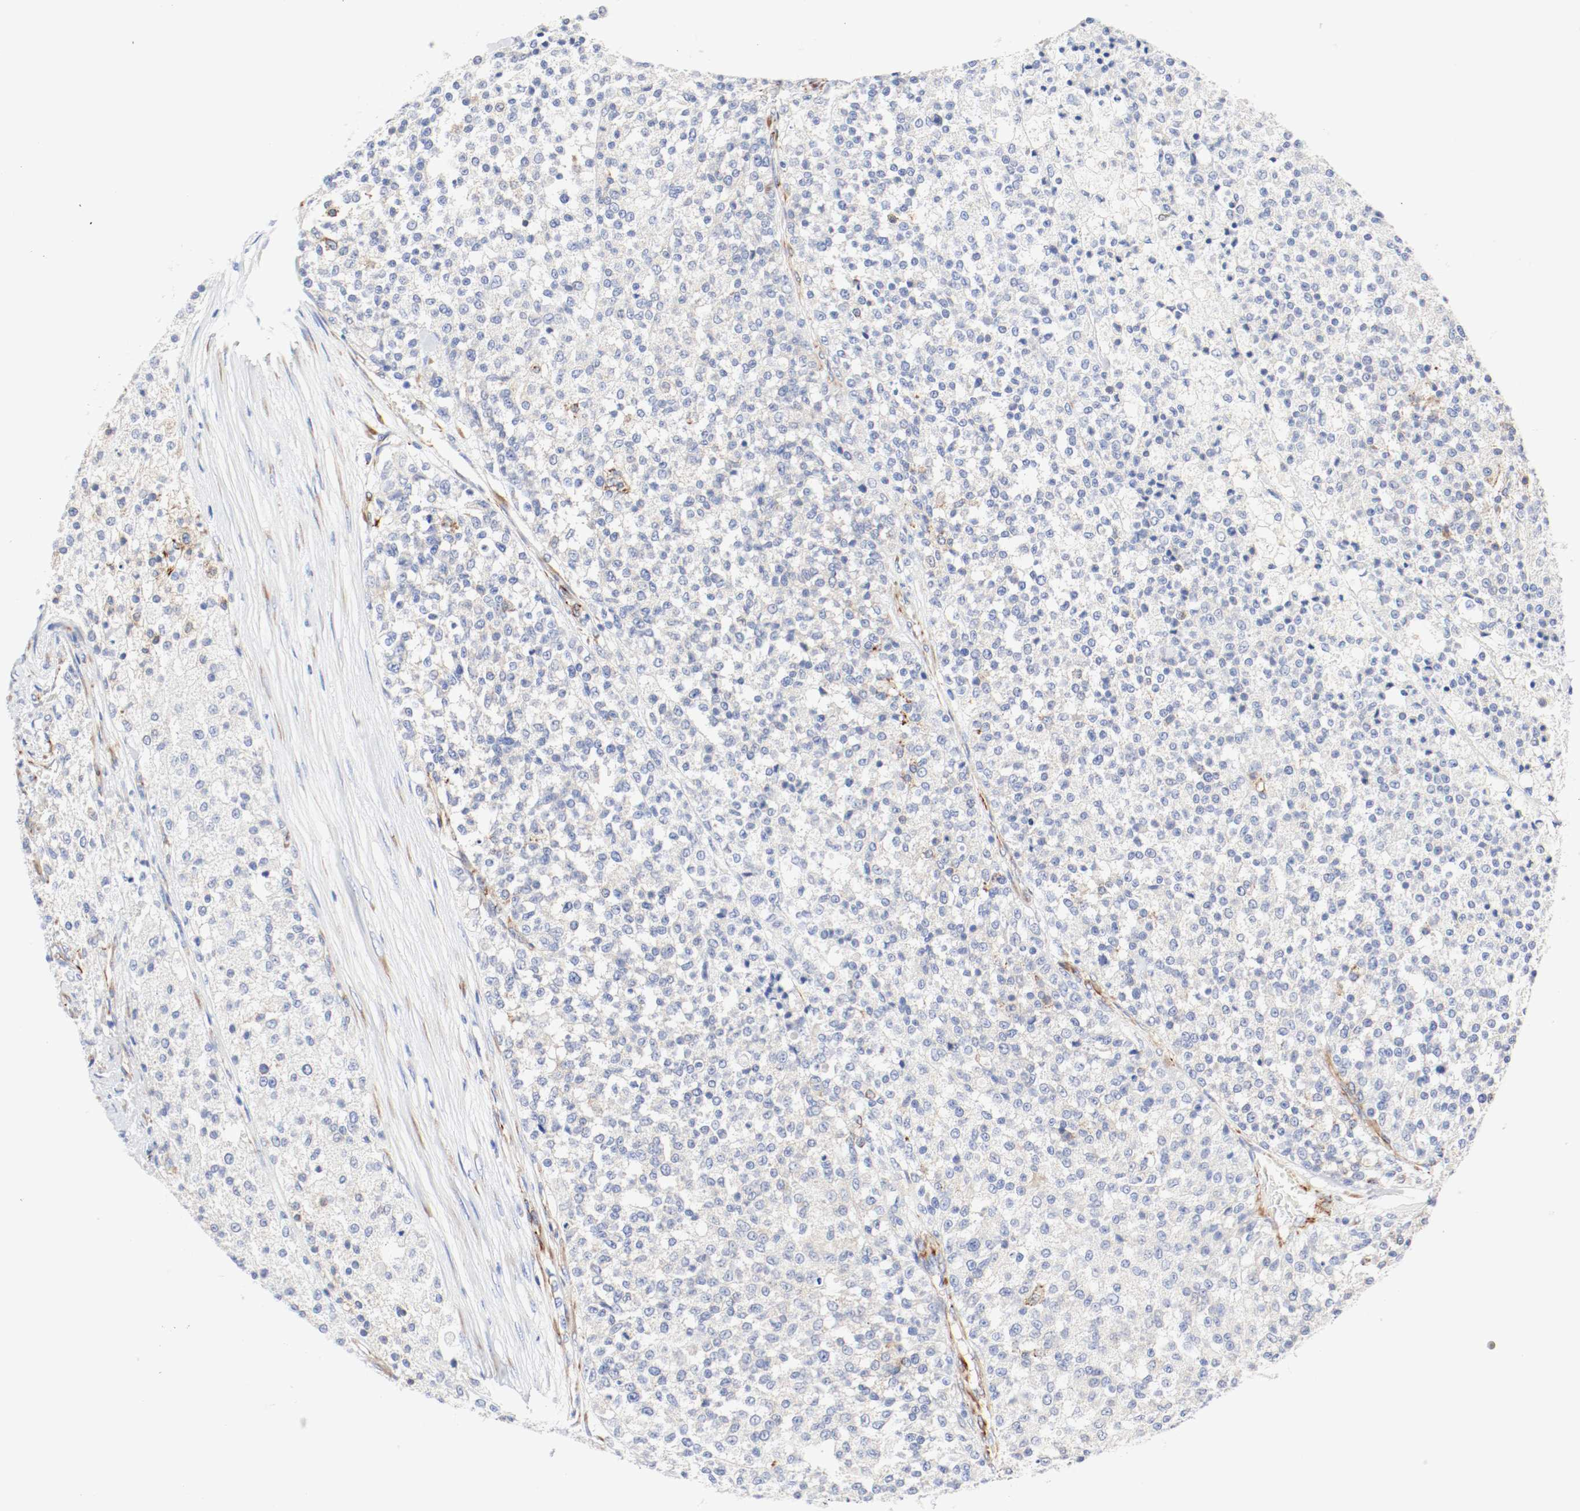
{"staining": {"intensity": "moderate", "quantity": "<25%", "location": "cytoplasmic/membranous"}, "tissue": "testis cancer", "cell_type": "Tumor cells", "image_type": "cancer", "snomed": [{"axis": "morphology", "description": "Seminoma, NOS"}, {"axis": "topography", "description": "Testis"}], "caption": "Human testis cancer stained with a brown dye displays moderate cytoplasmic/membranous positive staining in about <25% of tumor cells.", "gene": "GIT1", "patient": {"sex": "male", "age": 59}}